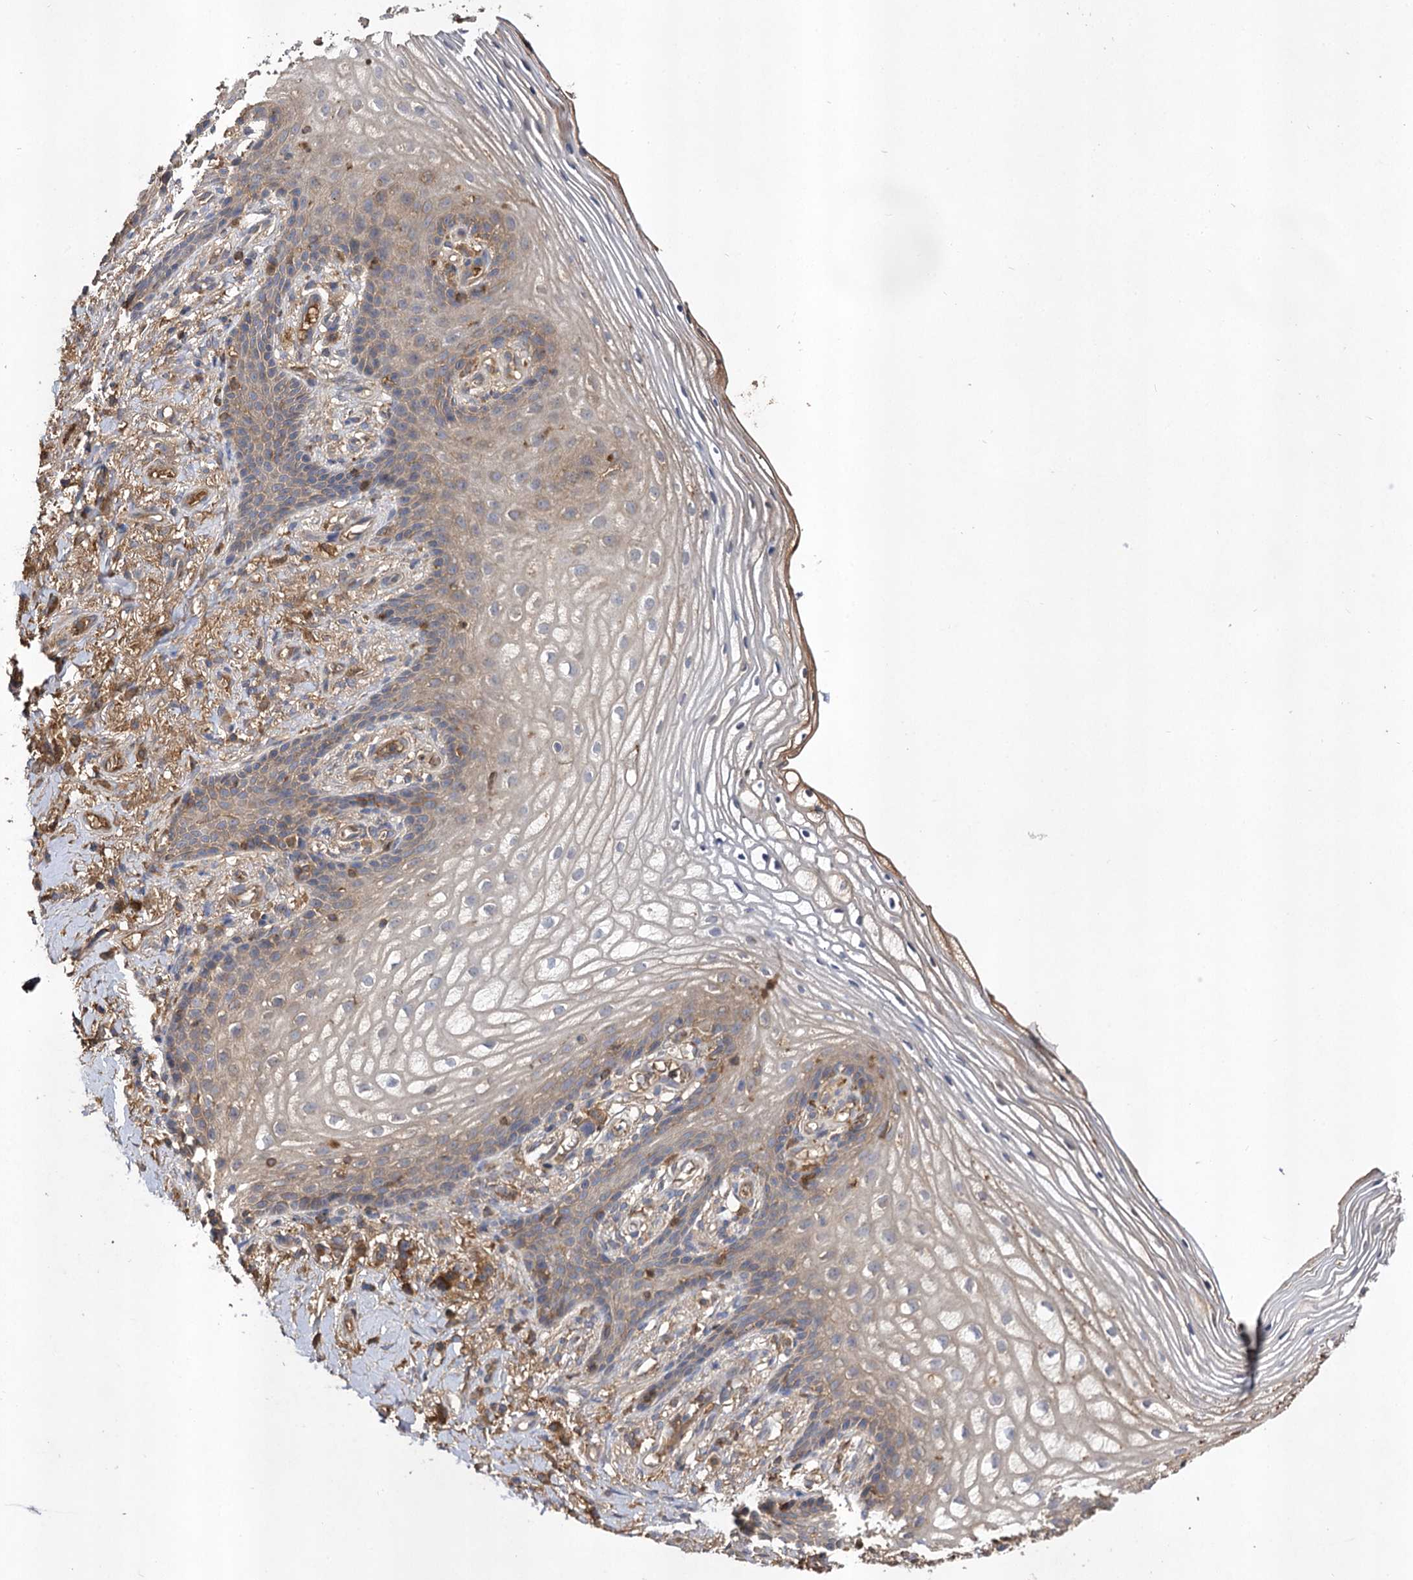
{"staining": {"intensity": "weak", "quantity": "25%-75%", "location": "cytoplasmic/membranous"}, "tissue": "vagina", "cell_type": "Squamous epithelial cells", "image_type": "normal", "snomed": [{"axis": "morphology", "description": "Normal tissue, NOS"}, {"axis": "topography", "description": "Vagina"}], "caption": "Vagina stained for a protein reveals weak cytoplasmic/membranous positivity in squamous epithelial cells. (Stains: DAB (3,3'-diaminobenzidine) in brown, nuclei in blue, Microscopy: brightfield microscopy at high magnification).", "gene": "USP50", "patient": {"sex": "female", "age": 60}}